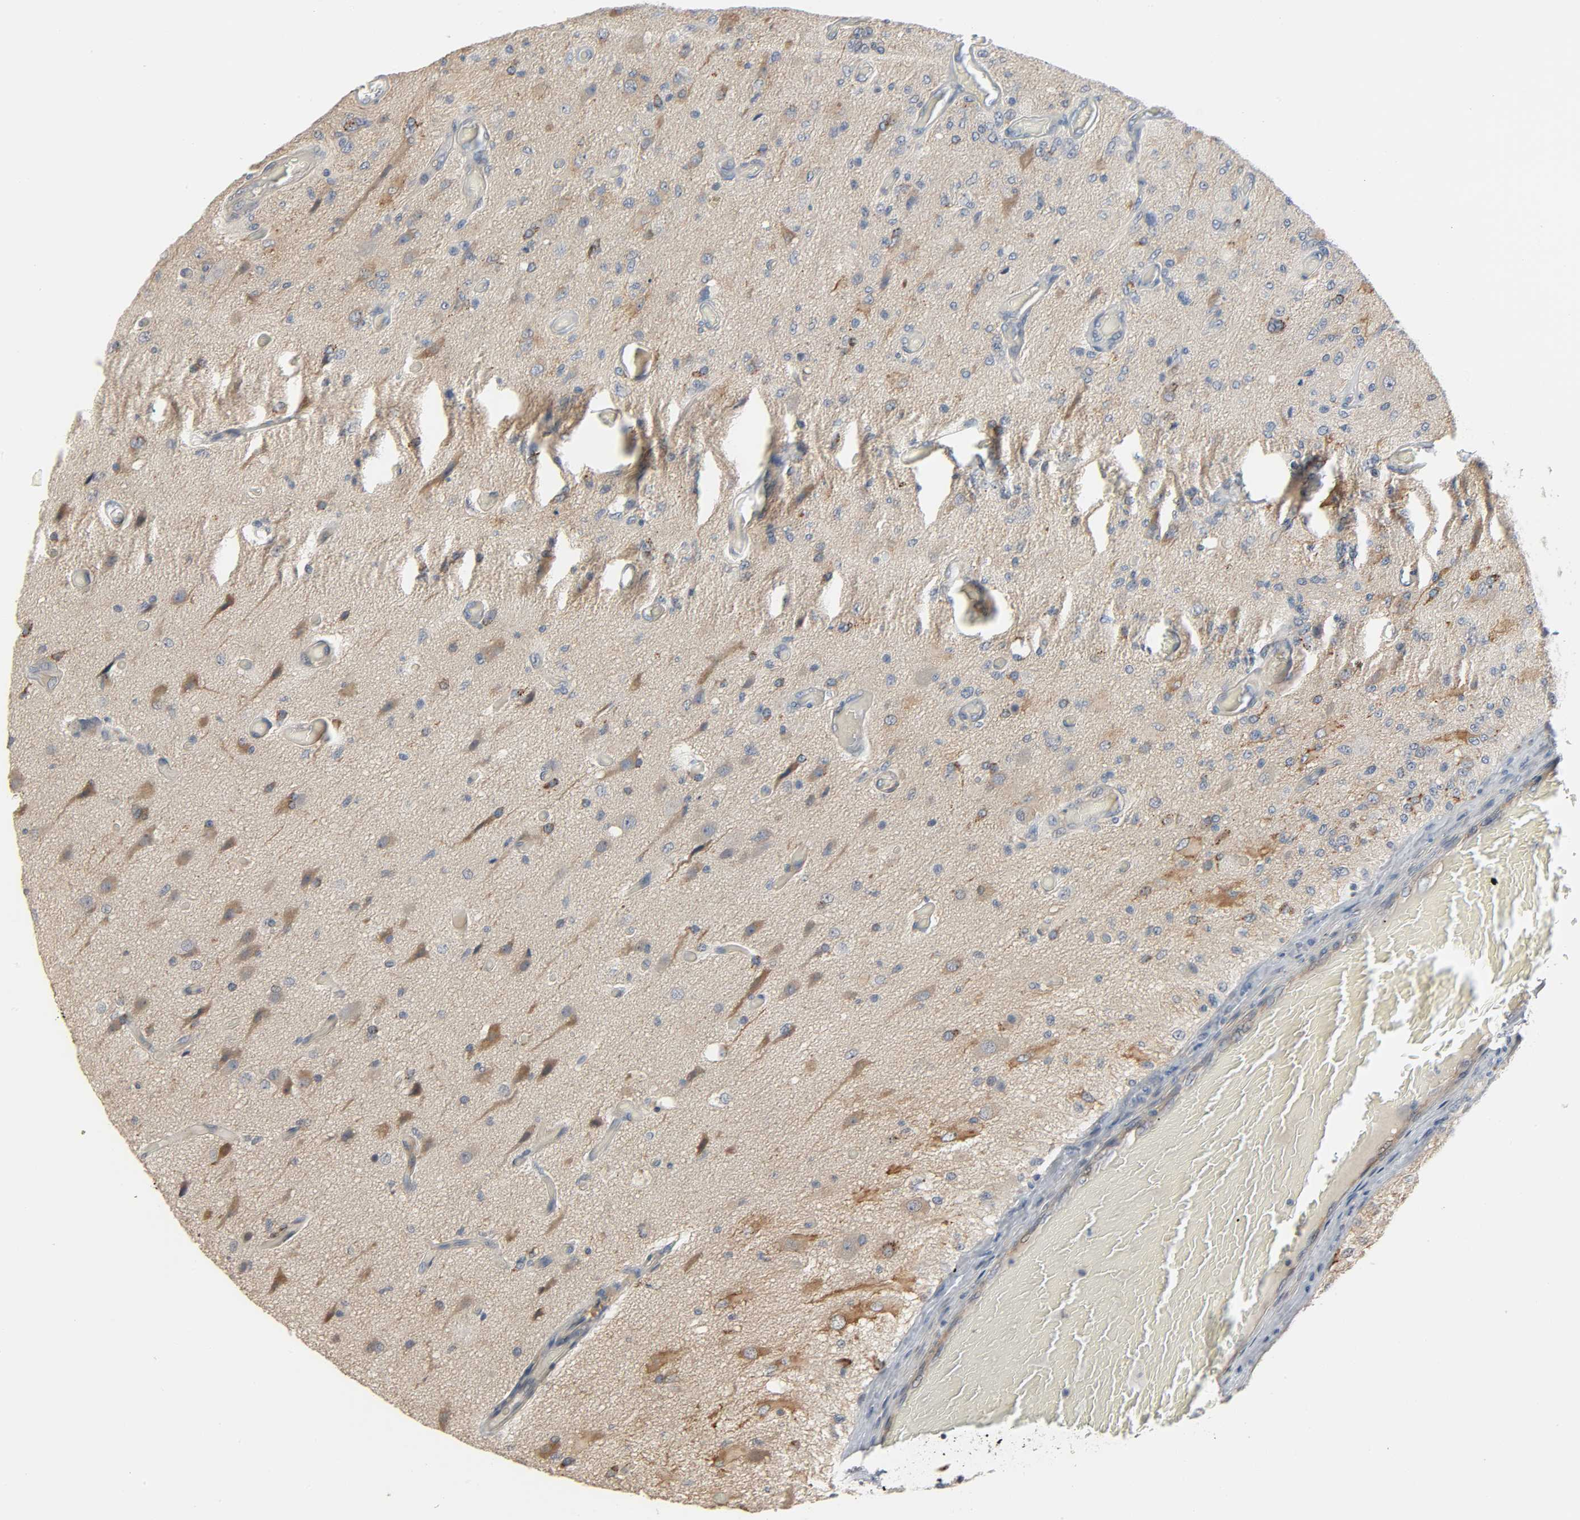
{"staining": {"intensity": "weak", "quantity": "<25%", "location": "cytoplasmic/membranous"}, "tissue": "glioma", "cell_type": "Tumor cells", "image_type": "cancer", "snomed": [{"axis": "morphology", "description": "Normal tissue, NOS"}, {"axis": "morphology", "description": "Glioma, malignant, High grade"}, {"axis": "topography", "description": "Cerebral cortex"}], "caption": "Immunohistochemistry histopathology image of neoplastic tissue: human glioma stained with DAB (3,3'-diaminobenzidine) demonstrates no significant protein positivity in tumor cells.", "gene": "CD4", "patient": {"sex": "male", "age": 77}}